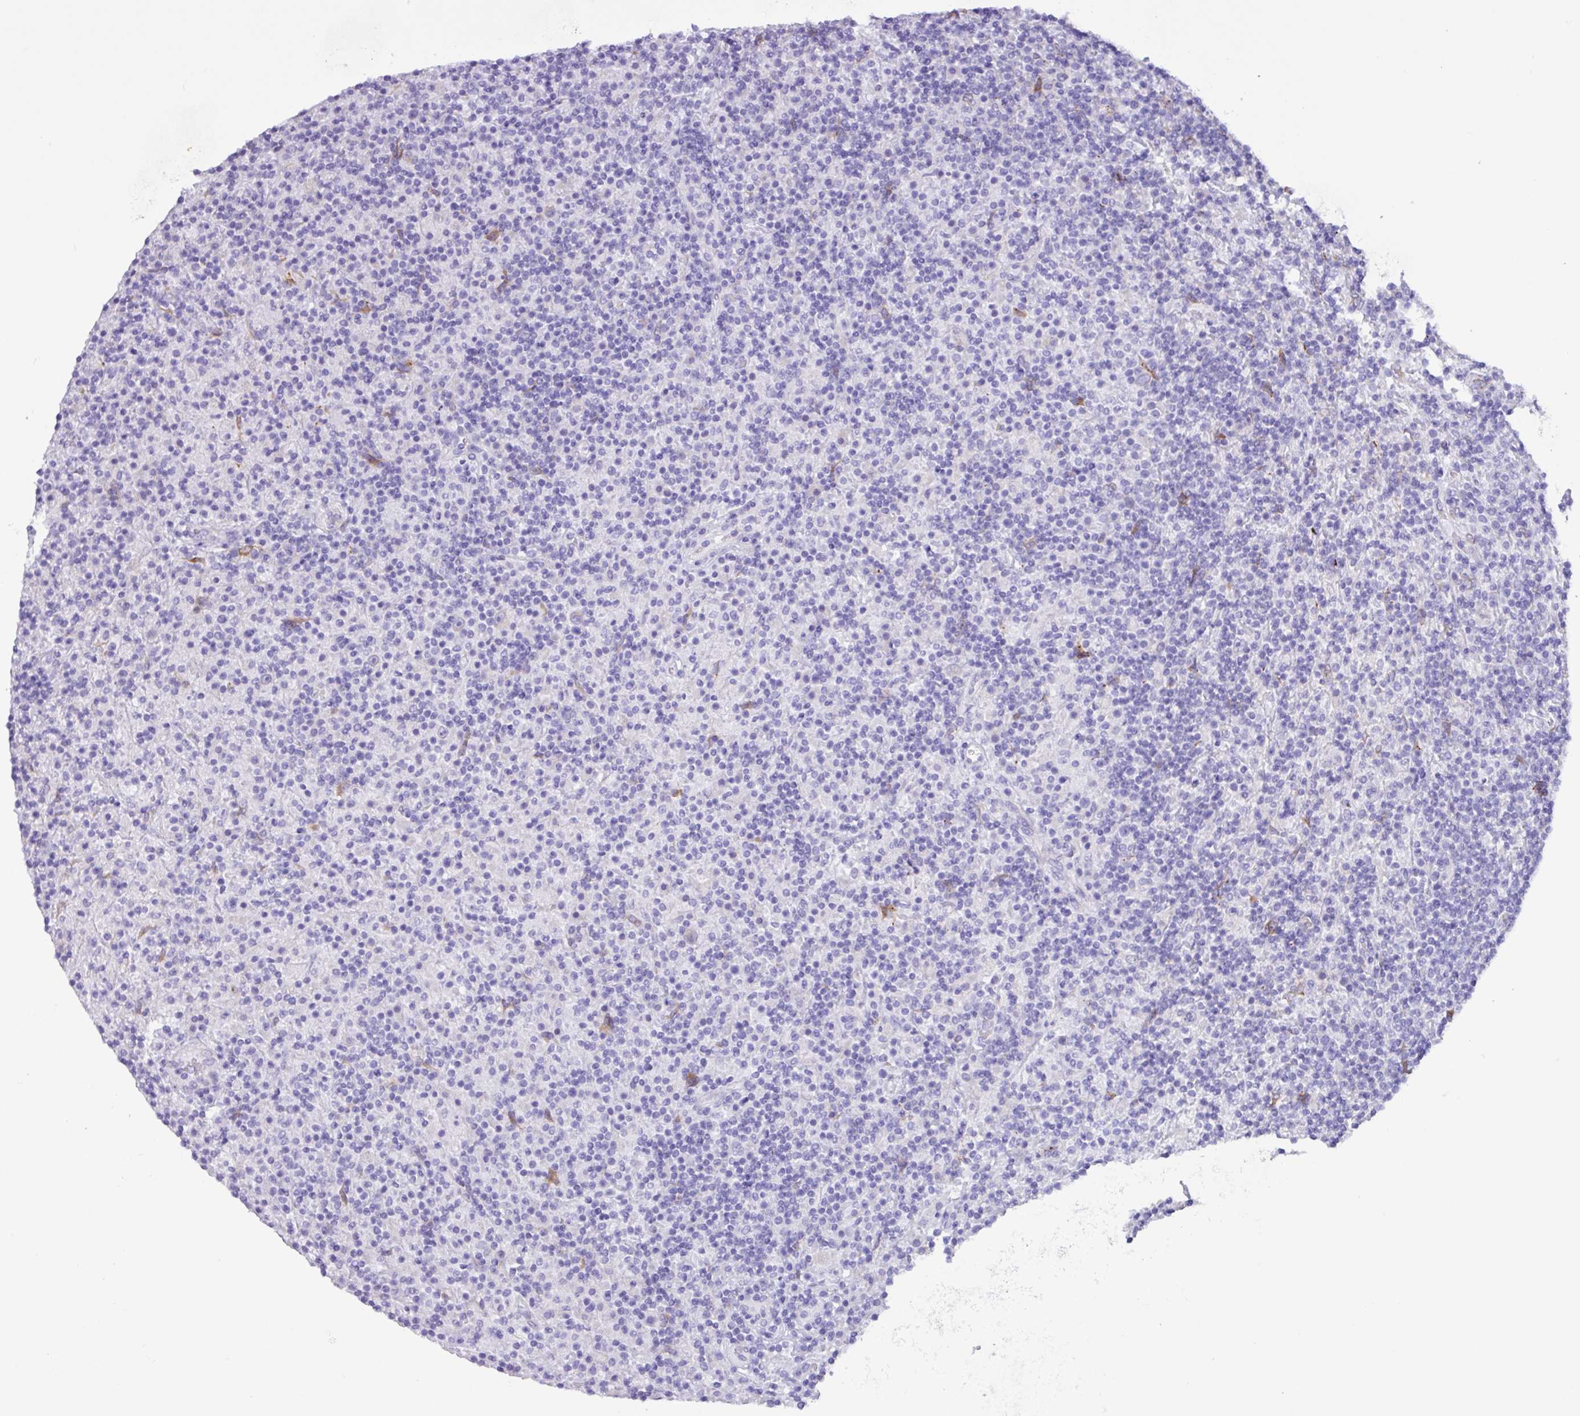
{"staining": {"intensity": "negative", "quantity": "none", "location": "none"}, "tissue": "lymphoma", "cell_type": "Tumor cells", "image_type": "cancer", "snomed": [{"axis": "morphology", "description": "Hodgkin's disease, NOS"}, {"axis": "topography", "description": "Lymph node"}], "caption": "Immunohistochemical staining of lymphoma demonstrates no significant staining in tumor cells.", "gene": "SLC38A1", "patient": {"sex": "male", "age": 70}}